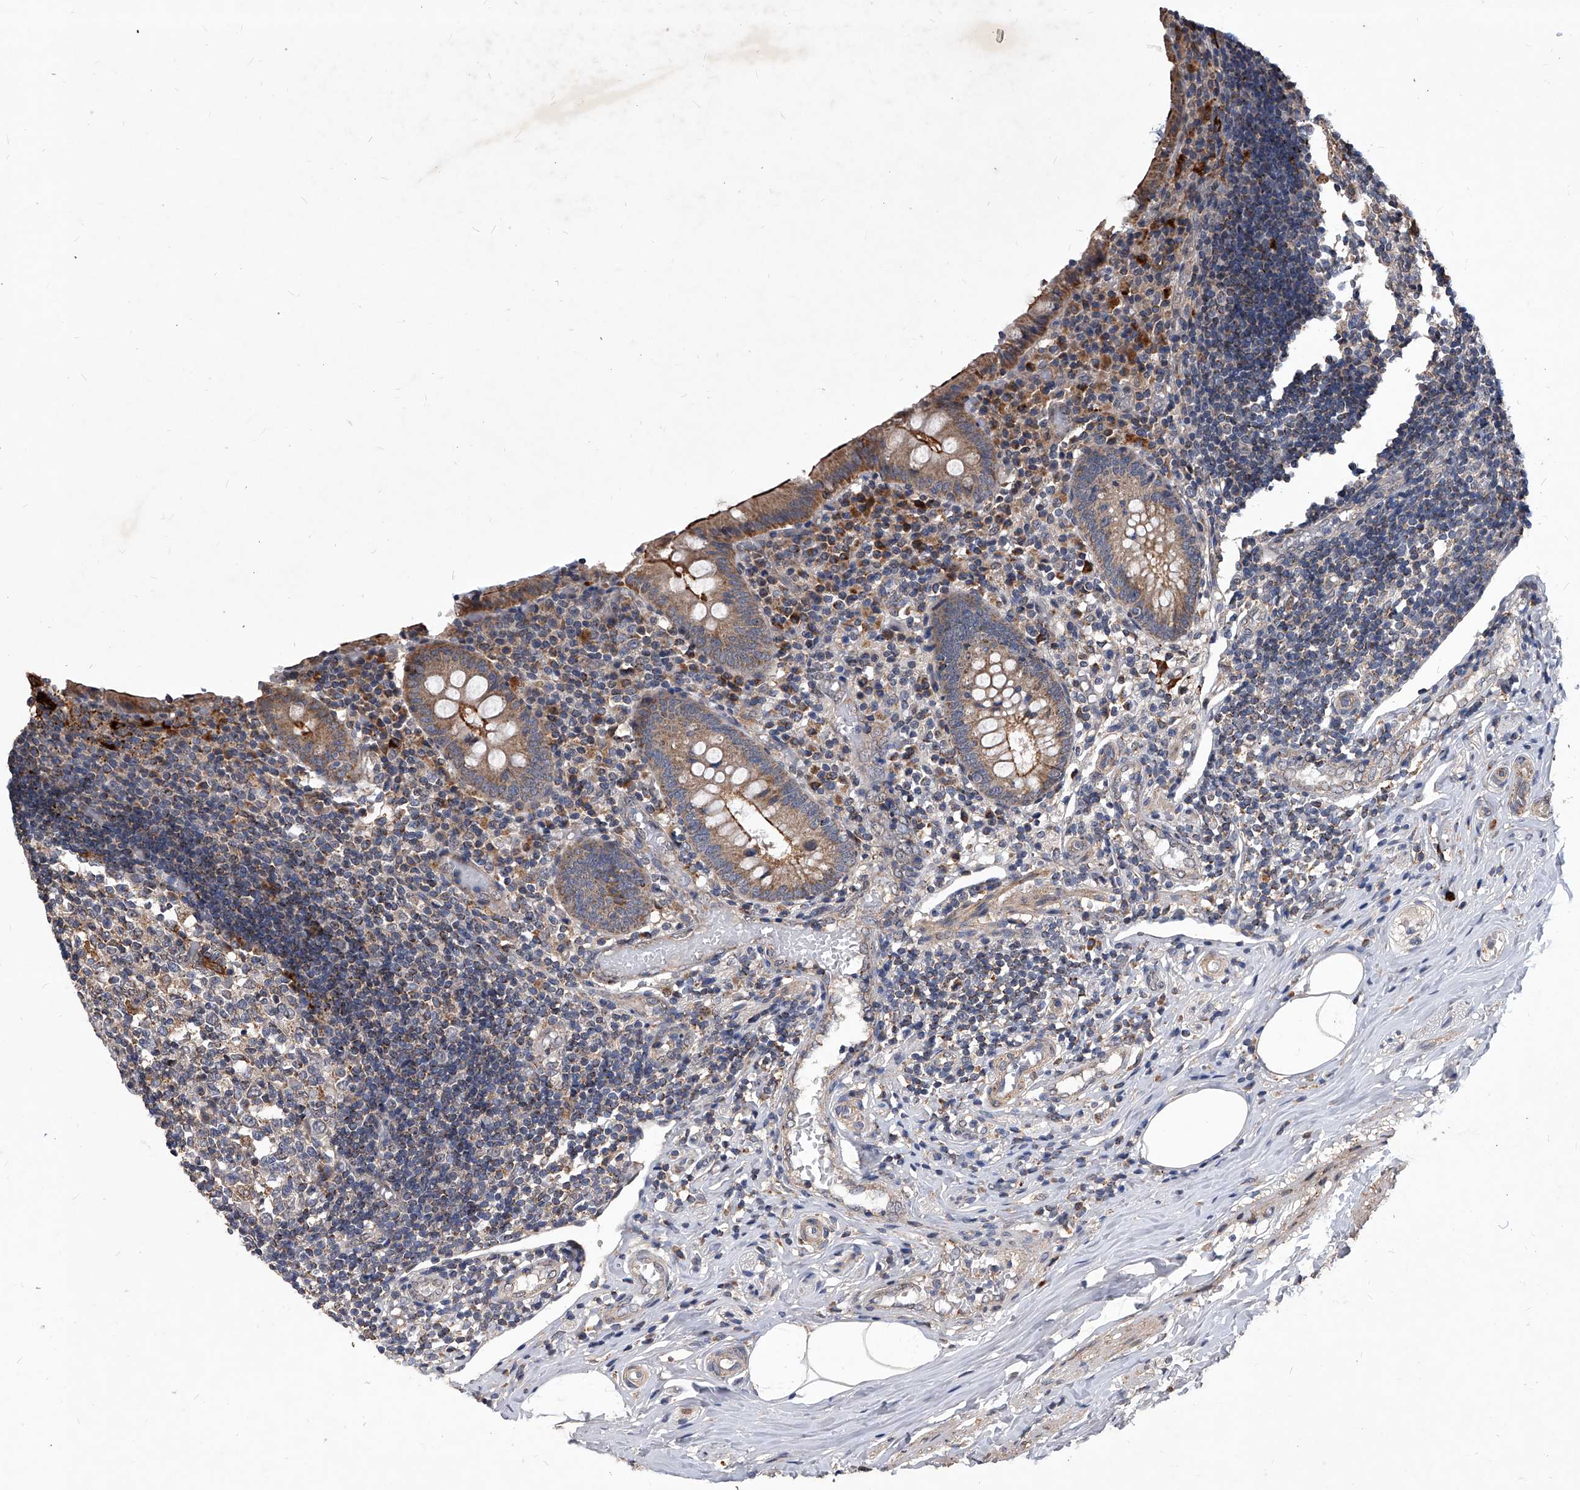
{"staining": {"intensity": "moderate", "quantity": ">75%", "location": "cytoplasmic/membranous"}, "tissue": "appendix", "cell_type": "Glandular cells", "image_type": "normal", "snomed": [{"axis": "morphology", "description": "Normal tissue, NOS"}, {"axis": "topography", "description": "Appendix"}], "caption": "Appendix was stained to show a protein in brown. There is medium levels of moderate cytoplasmic/membranous staining in about >75% of glandular cells. (Brightfield microscopy of DAB IHC at high magnification).", "gene": "SOBP", "patient": {"sex": "female", "age": 17}}